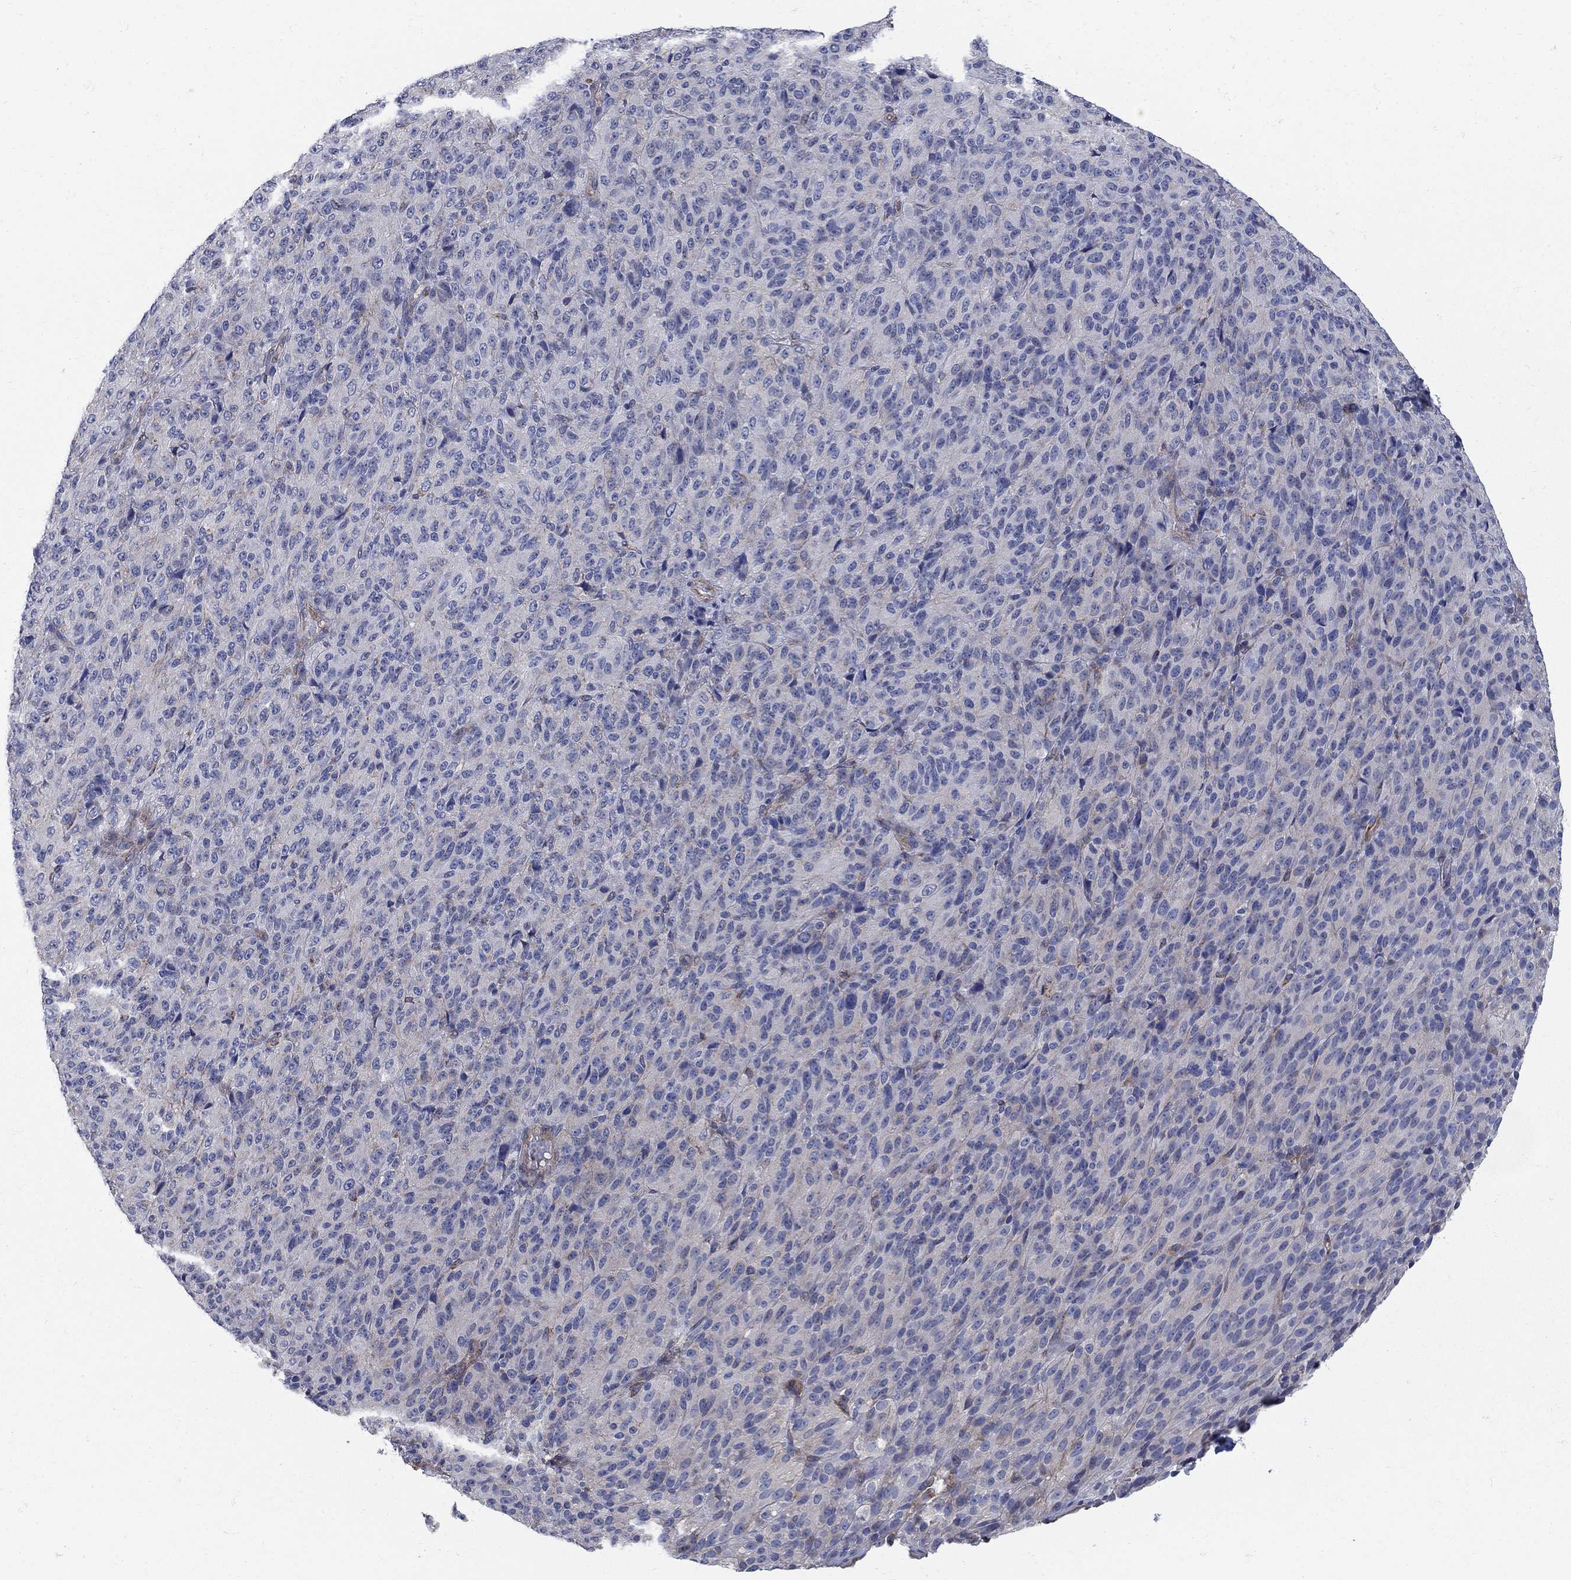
{"staining": {"intensity": "negative", "quantity": "none", "location": "none"}, "tissue": "melanoma", "cell_type": "Tumor cells", "image_type": "cancer", "snomed": [{"axis": "morphology", "description": "Malignant melanoma, Metastatic site"}, {"axis": "topography", "description": "Brain"}], "caption": "An immunohistochemistry micrograph of melanoma is shown. There is no staining in tumor cells of melanoma.", "gene": "SEPTIN8", "patient": {"sex": "female", "age": 56}}